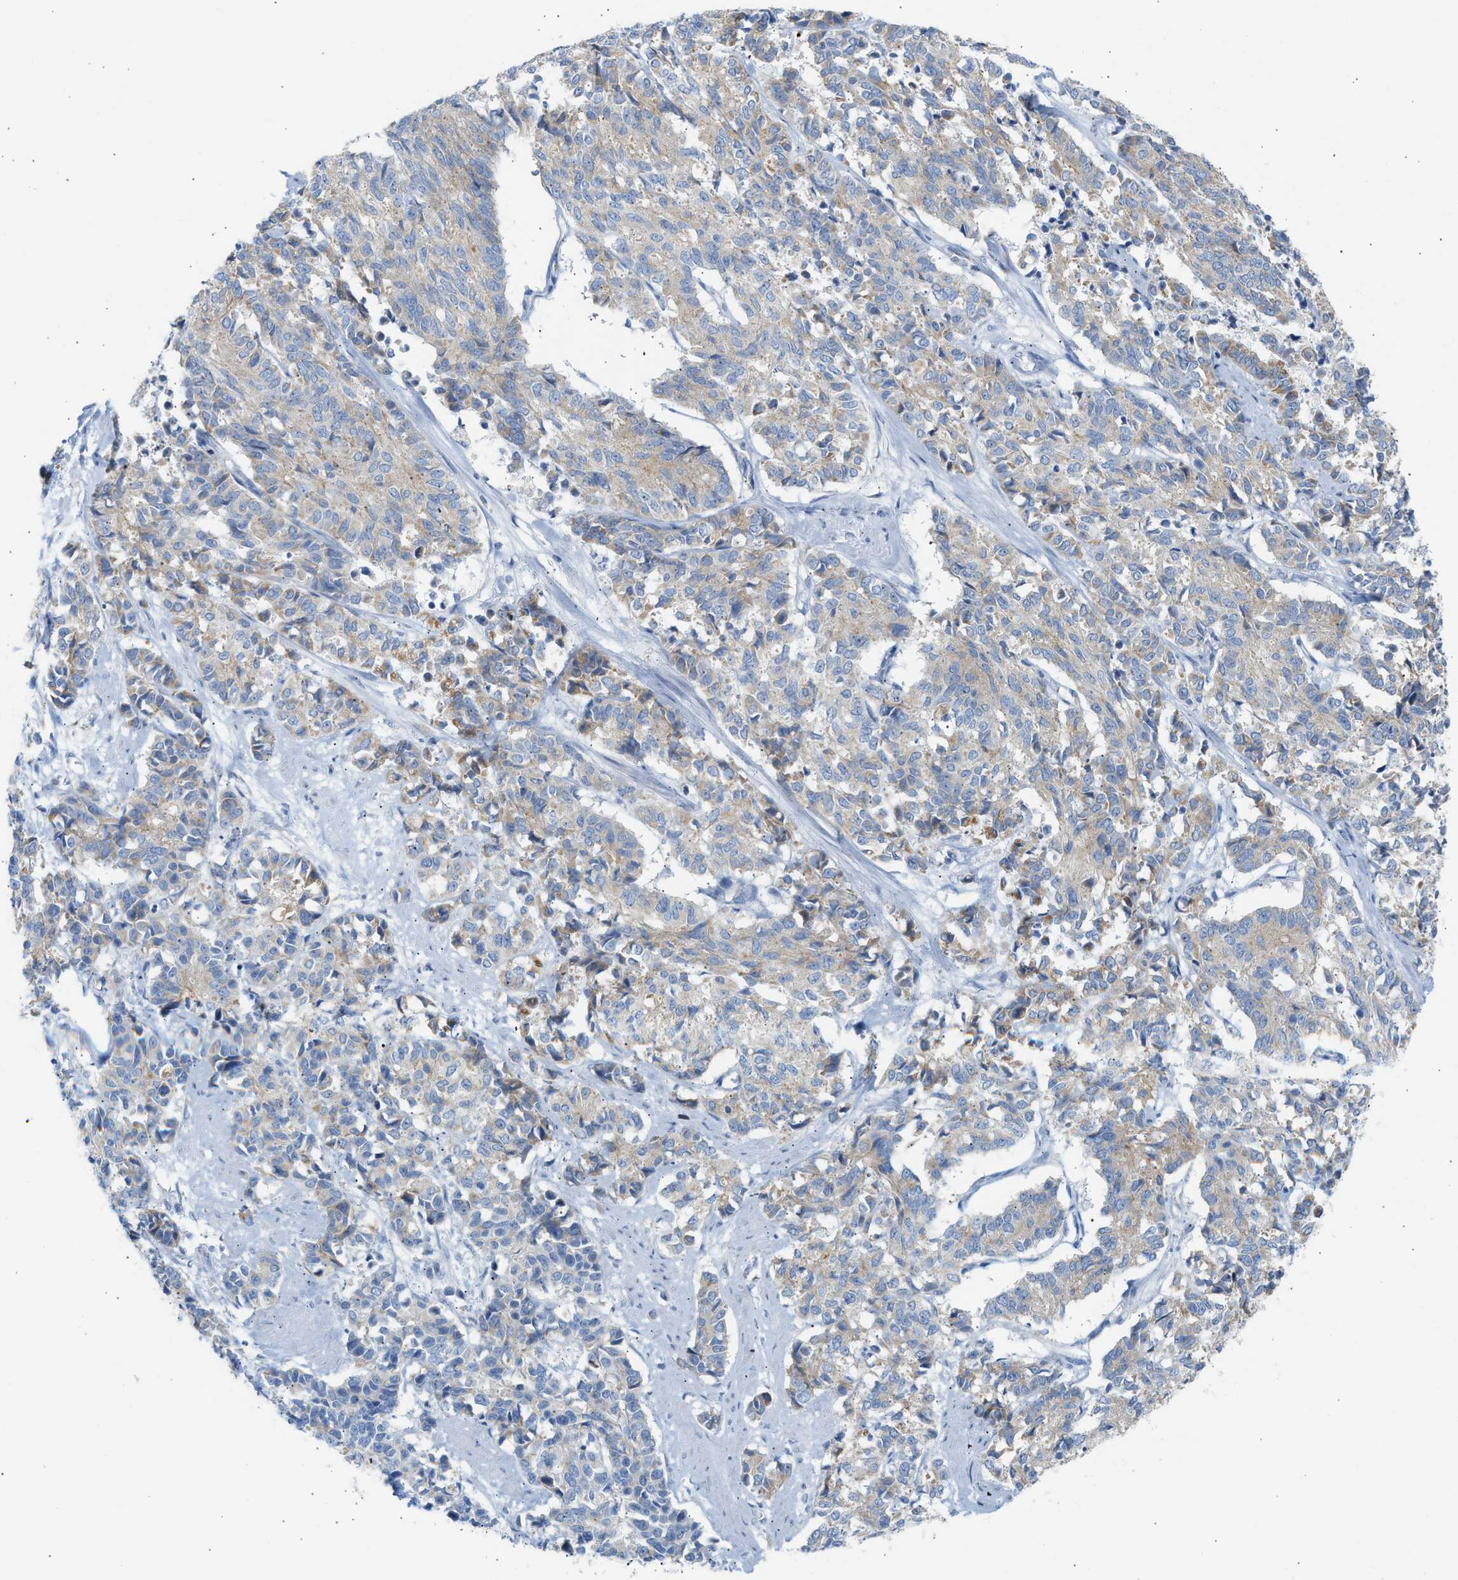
{"staining": {"intensity": "weak", "quantity": ">75%", "location": "cytoplasmic/membranous"}, "tissue": "cervical cancer", "cell_type": "Tumor cells", "image_type": "cancer", "snomed": [{"axis": "morphology", "description": "Squamous cell carcinoma, NOS"}, {"axis": "topography", "description": "Cervix"}], "caption": "Squamous cell carcinoma (cervical) stained with a protein marker exhibits weak staining in tumor cells.", "gene": "NDUFS8", "patient": {"sex": "female", "age": 35}}